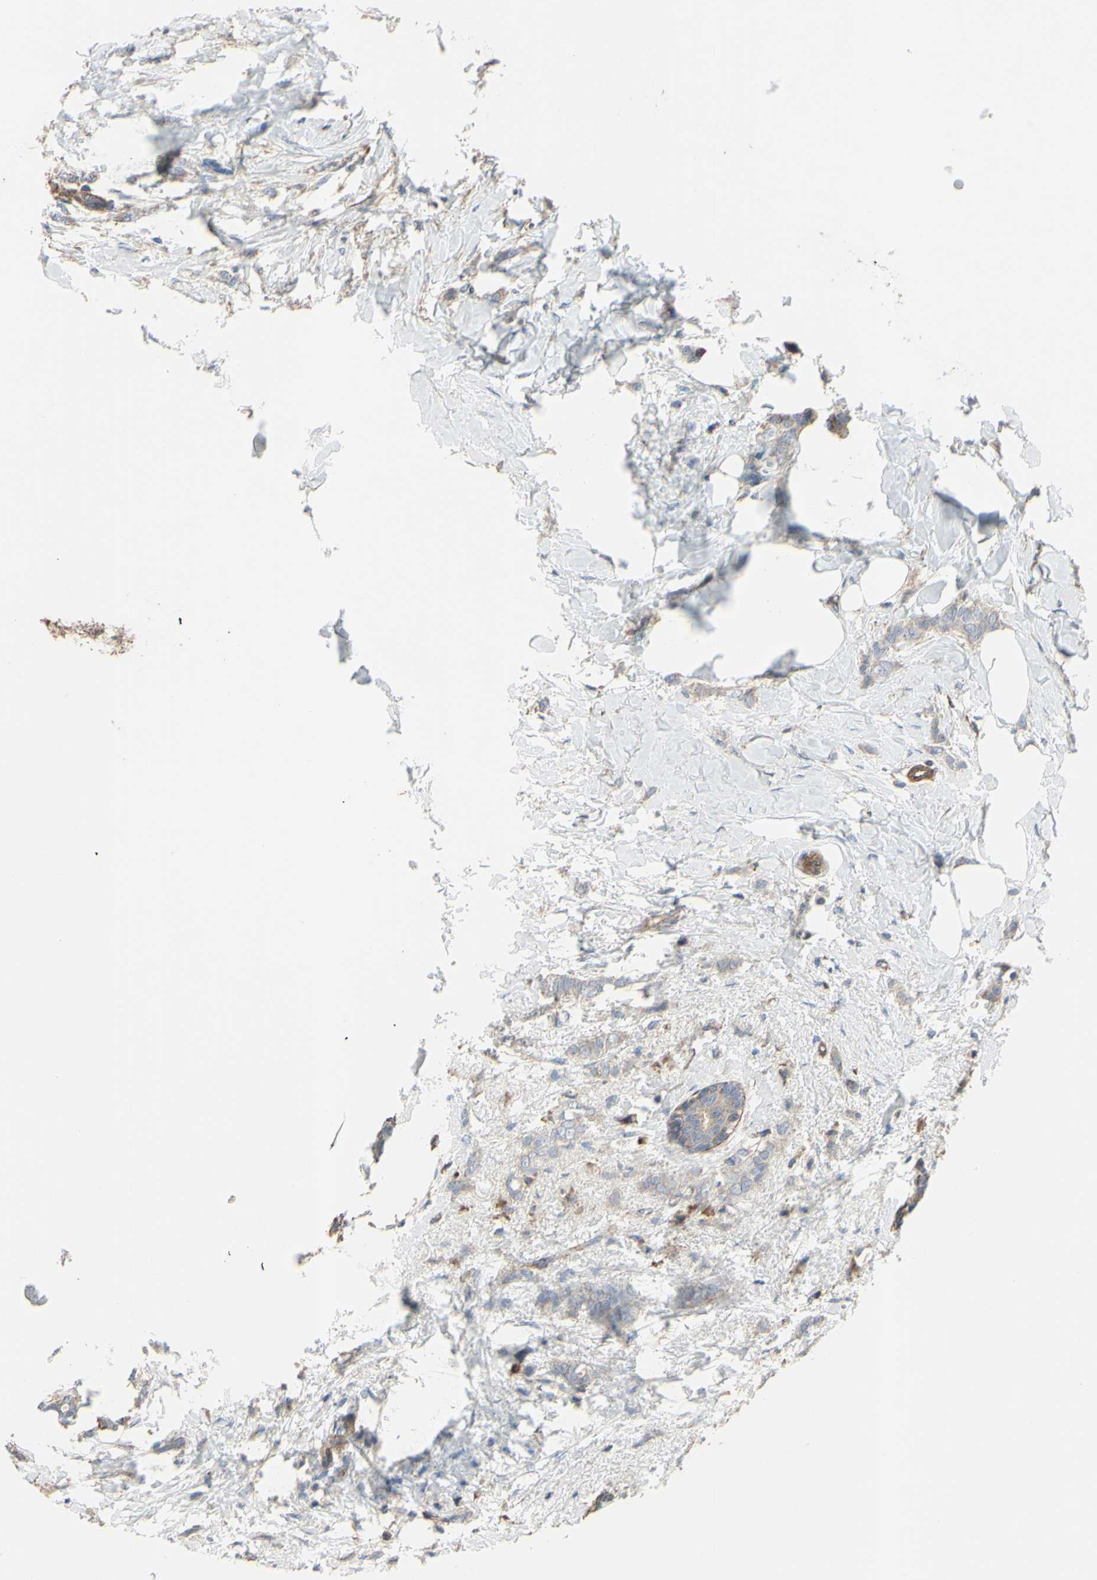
{"staining": {"intensity": "weak", "quantity": ">75%", "location": "cytoplasmic/membranous"}, "tissue": "breast cancer", "cell_type": "Tumor cells", "image_type": "cancer", "snomed": [{"axis": "morphology", "description": "Lobular carcinoma, in situ"}, {"axis": "morphology", "description": "Lobular carcinoma"}, {"axis": "topography", "description": "Breast"}], "caption": "Weak cytoplasmic/membranous staining for a protein is appreciated in about >75% of tumor cells of breast lobular carcinoma in situ using immunohistochemistry (IHC).", "gene": "BECN1", "patient": {"sex": "female", "age": 41}}